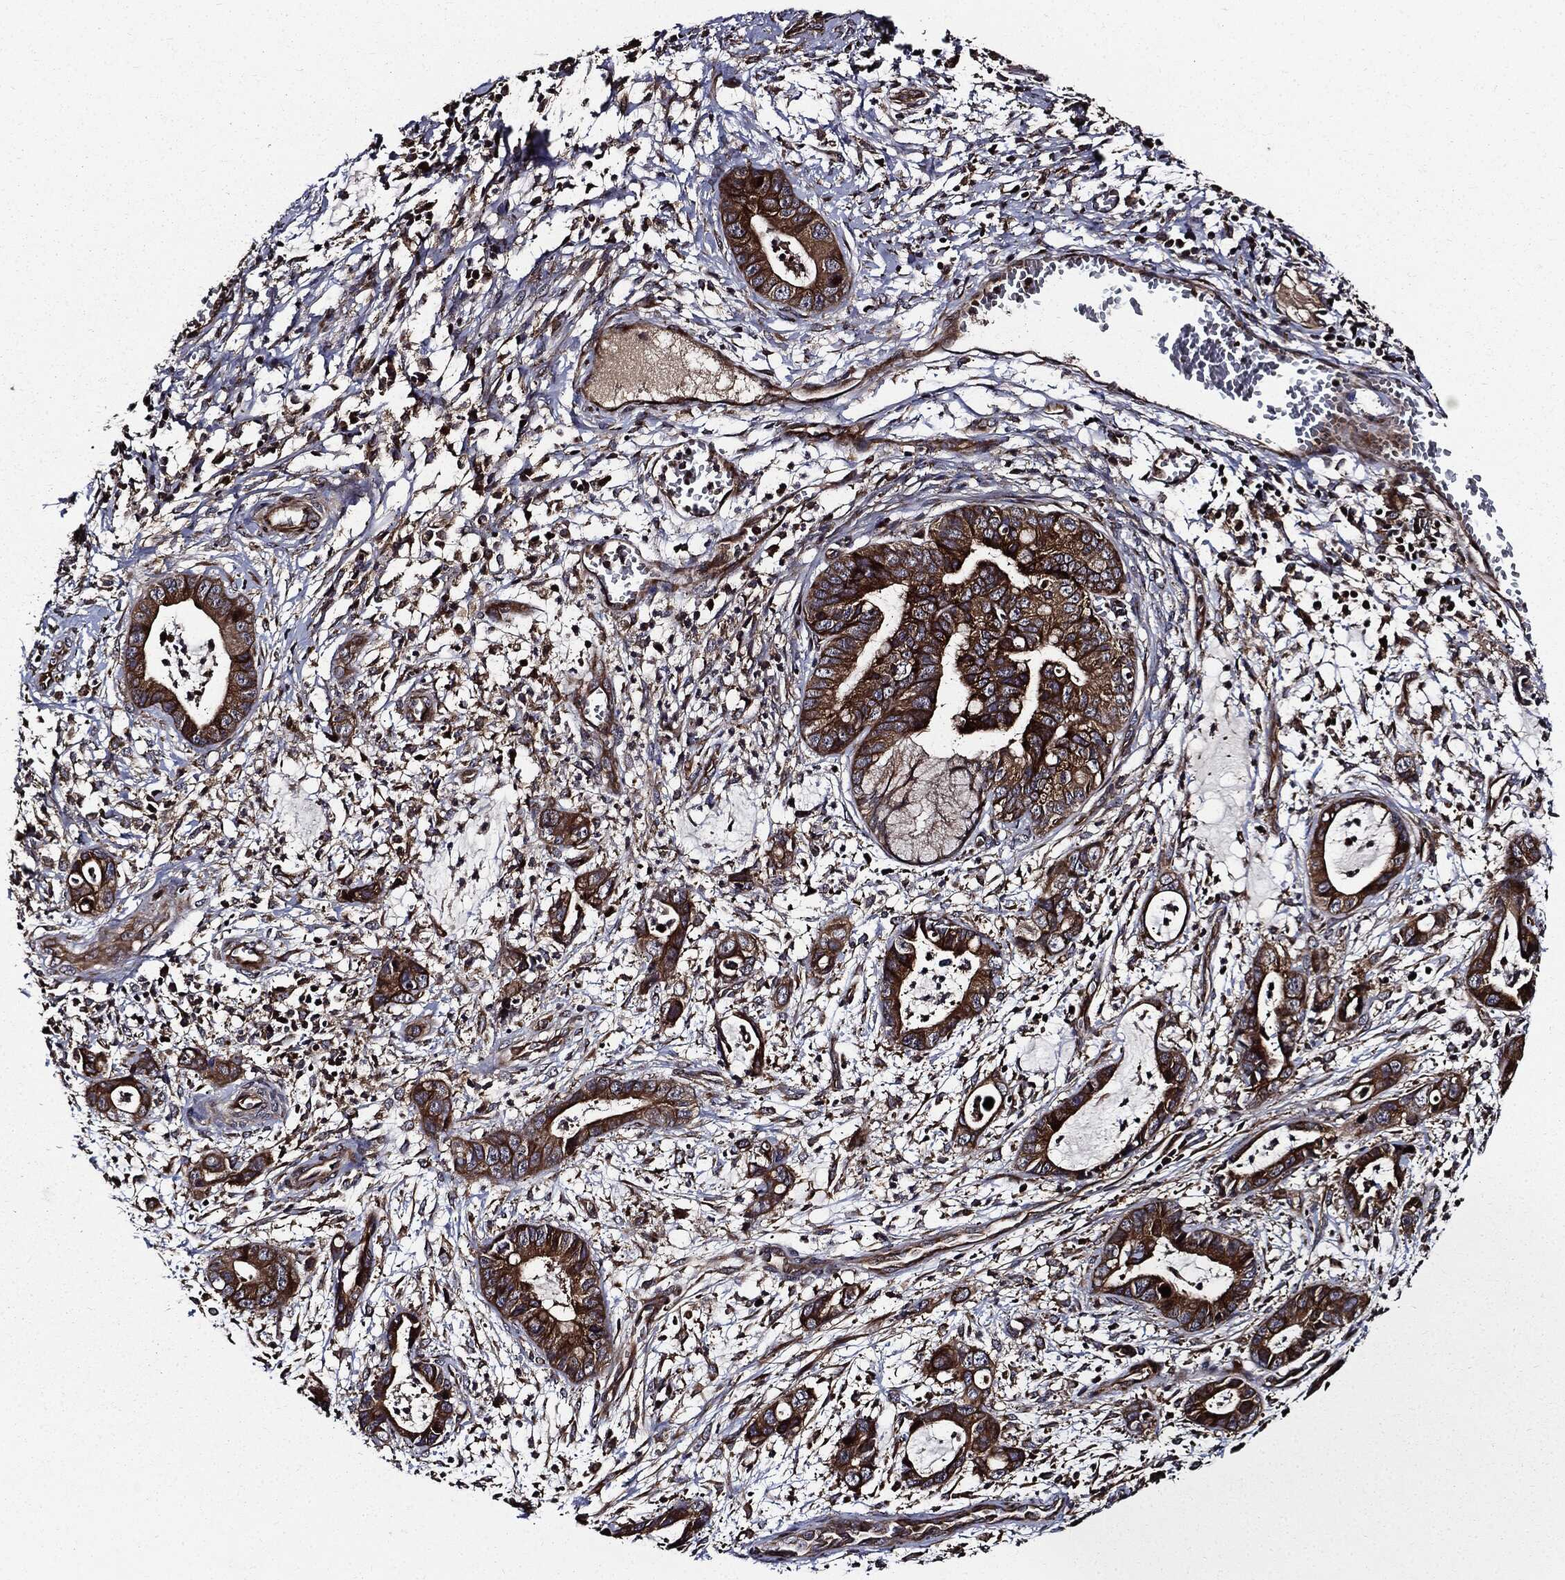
{"staining": {"intensity": "strong", "quantity": "25%-75%", "location": "cytoplasmic/membranous"}, "tissue": "cervical cancer", "cell_type": "Tumor cells", "image_type": "cancer", "snomed": [{"axis": "morphology", "description": "Adenocarcinoma, NOS"}, {"axis": "topography", "description": "Cervix"}], "caption": "Cervical adenocarcinoma stained with a protein marker exhibits strong staining in tumor cells.", "gene": "HTT", "patient": {"sex": "female", "age": 44}}